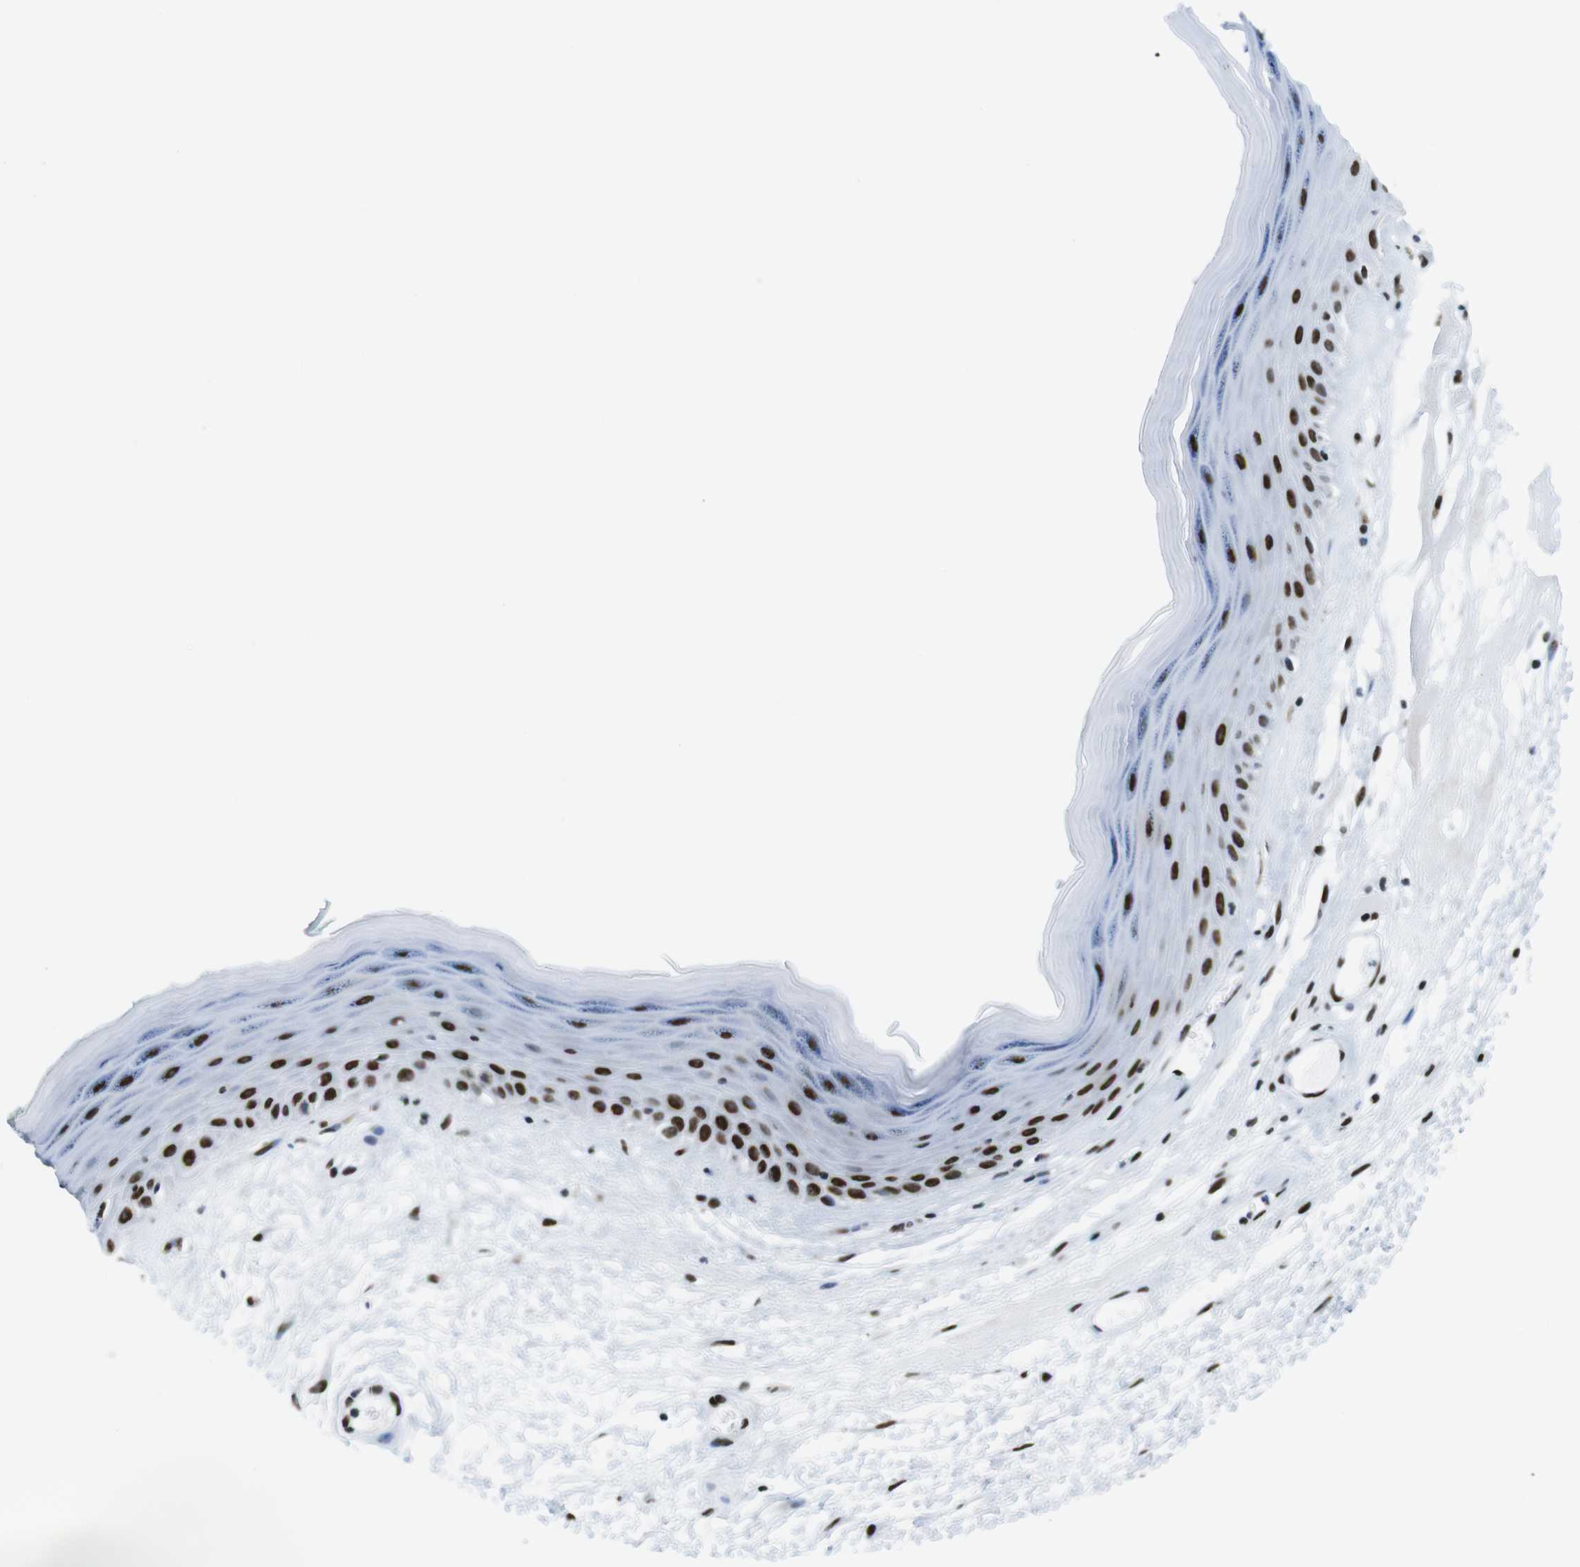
{"staining": {"intensity": "strong", "quantity": ">75%", "location": "nuclear"}, "tissue": "skin", "cell_type": "Epidermal cells", "image_type": "normal", "snomed": [{"axis": "morphology", "description": "Normal tissue, NOS"}, {"axis": "morphology", "description": "Inflammation, NOS"}, {"axis": "topography", "description": "Vulva"}], "caption": "Immunohistochemistry (IHC) (DAB) staining of benign human skin shows strong nuclear protein positivity in approximately >75% of epidermal cells.", "gene": "CITED2", "patient": {"sex": "female", "age": 84}}